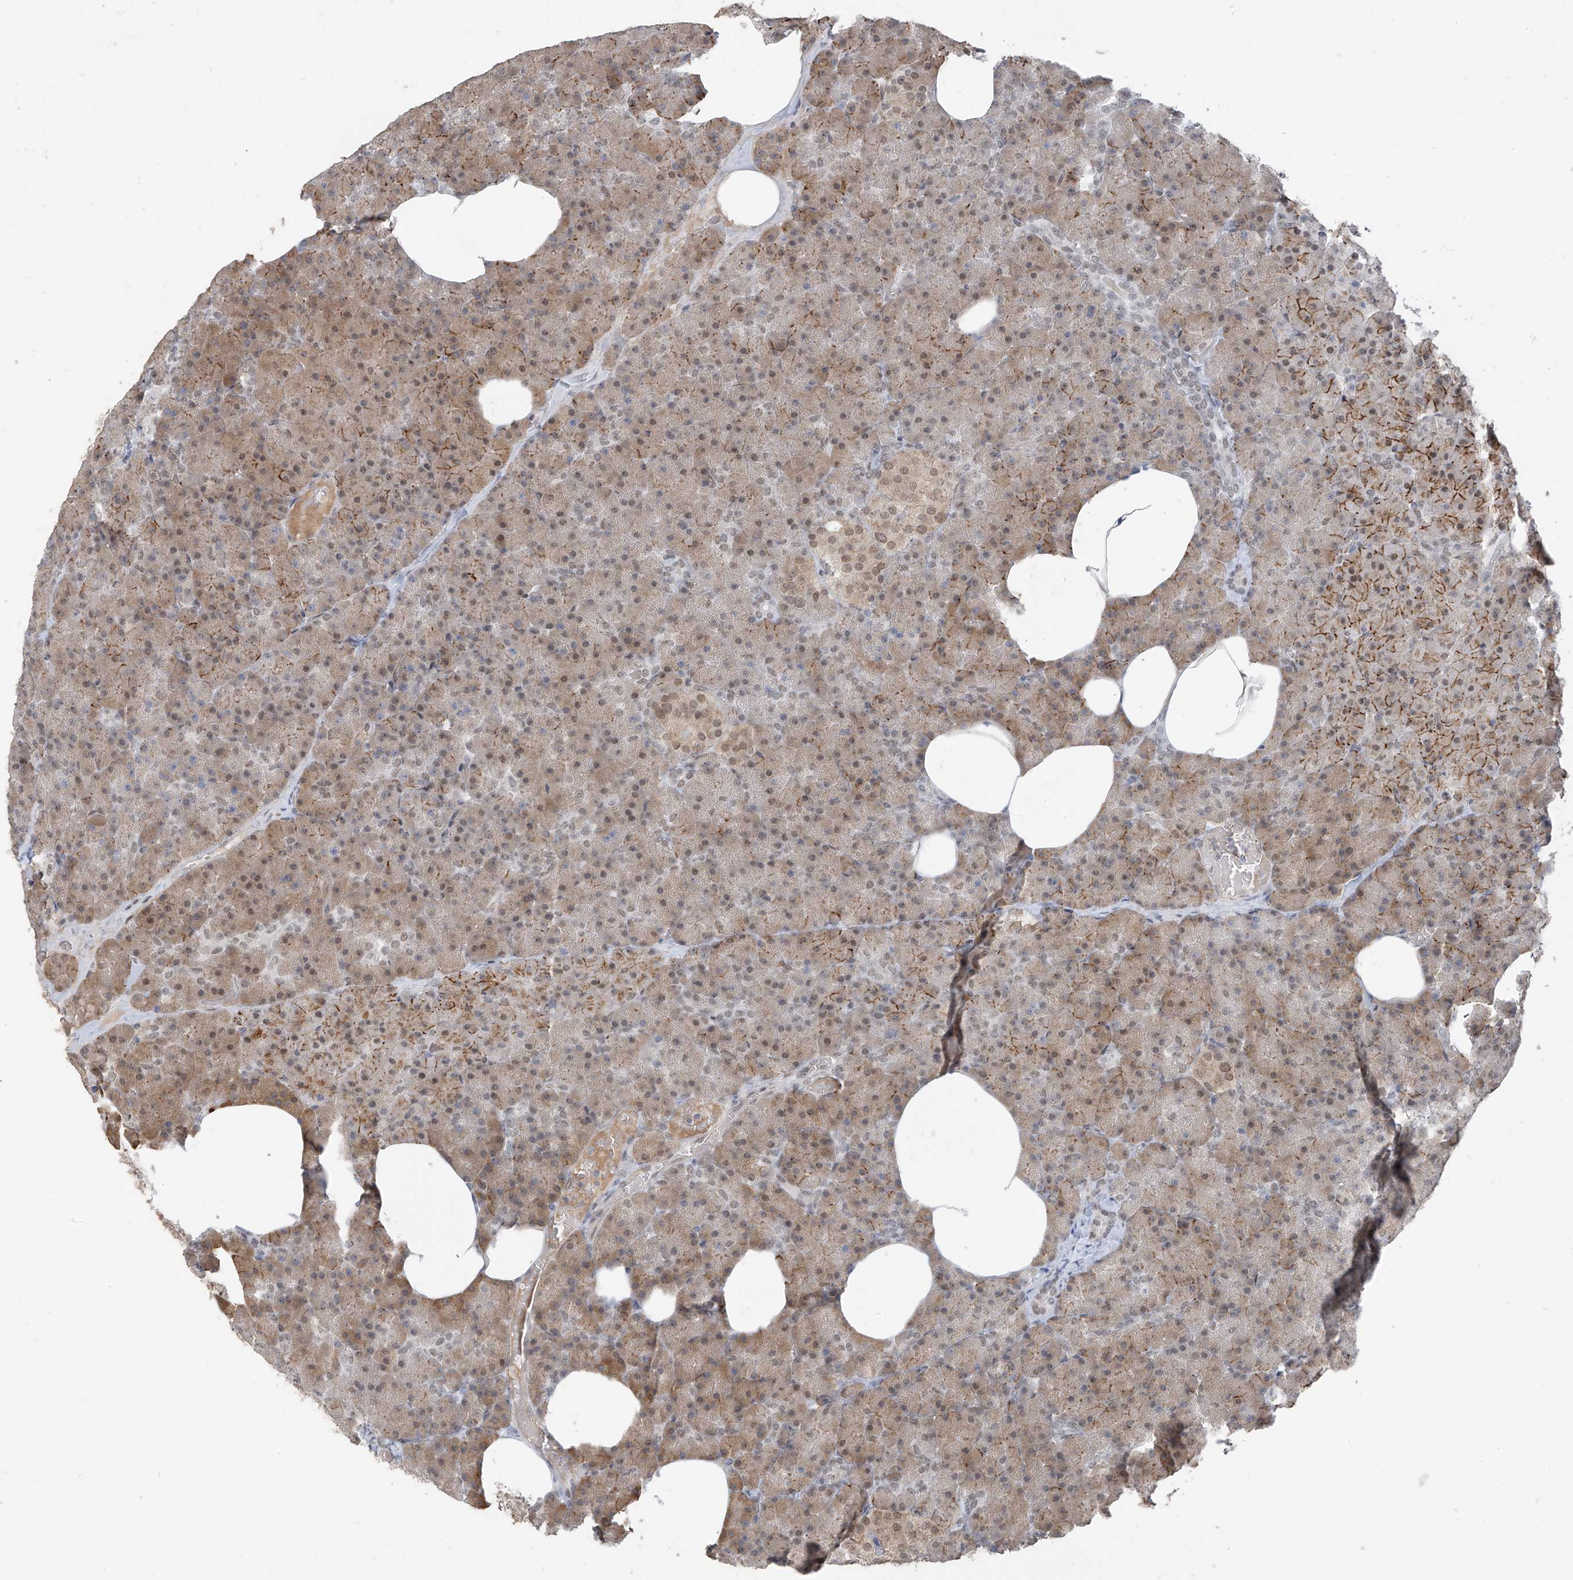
{"staining": {"intensity": "moderate", "quantity": ">75%", "location": "cytoplasmic/membranous,nuclear"}, "tissue": "pancreas", "cell_type": "Exocrine glandular cells", "image_type": "normal", "snomed": [{"axis": "morphology", "description": "Normal tissue, NOS"}, {"axis": "morphology", "description": "Carcinoid, malignant, NOS"}, {"axis": "topography", "description": "Pancreas"}], "caption": "The image demonstrates immunohistochemical staining of unremarkable pancreas. There is moderate cytoplasmic/membranous,nuclear expression is identified in approximately >75% of exocrine glandular cells. The staining was performed using DAB (3,3'-diaminobenzidine), with brown indicating positive protein expression. Nuclei are stained blue with hematoxylin.", "gene": "MCM9", "patient": {"sex": "female", "age": 35}}